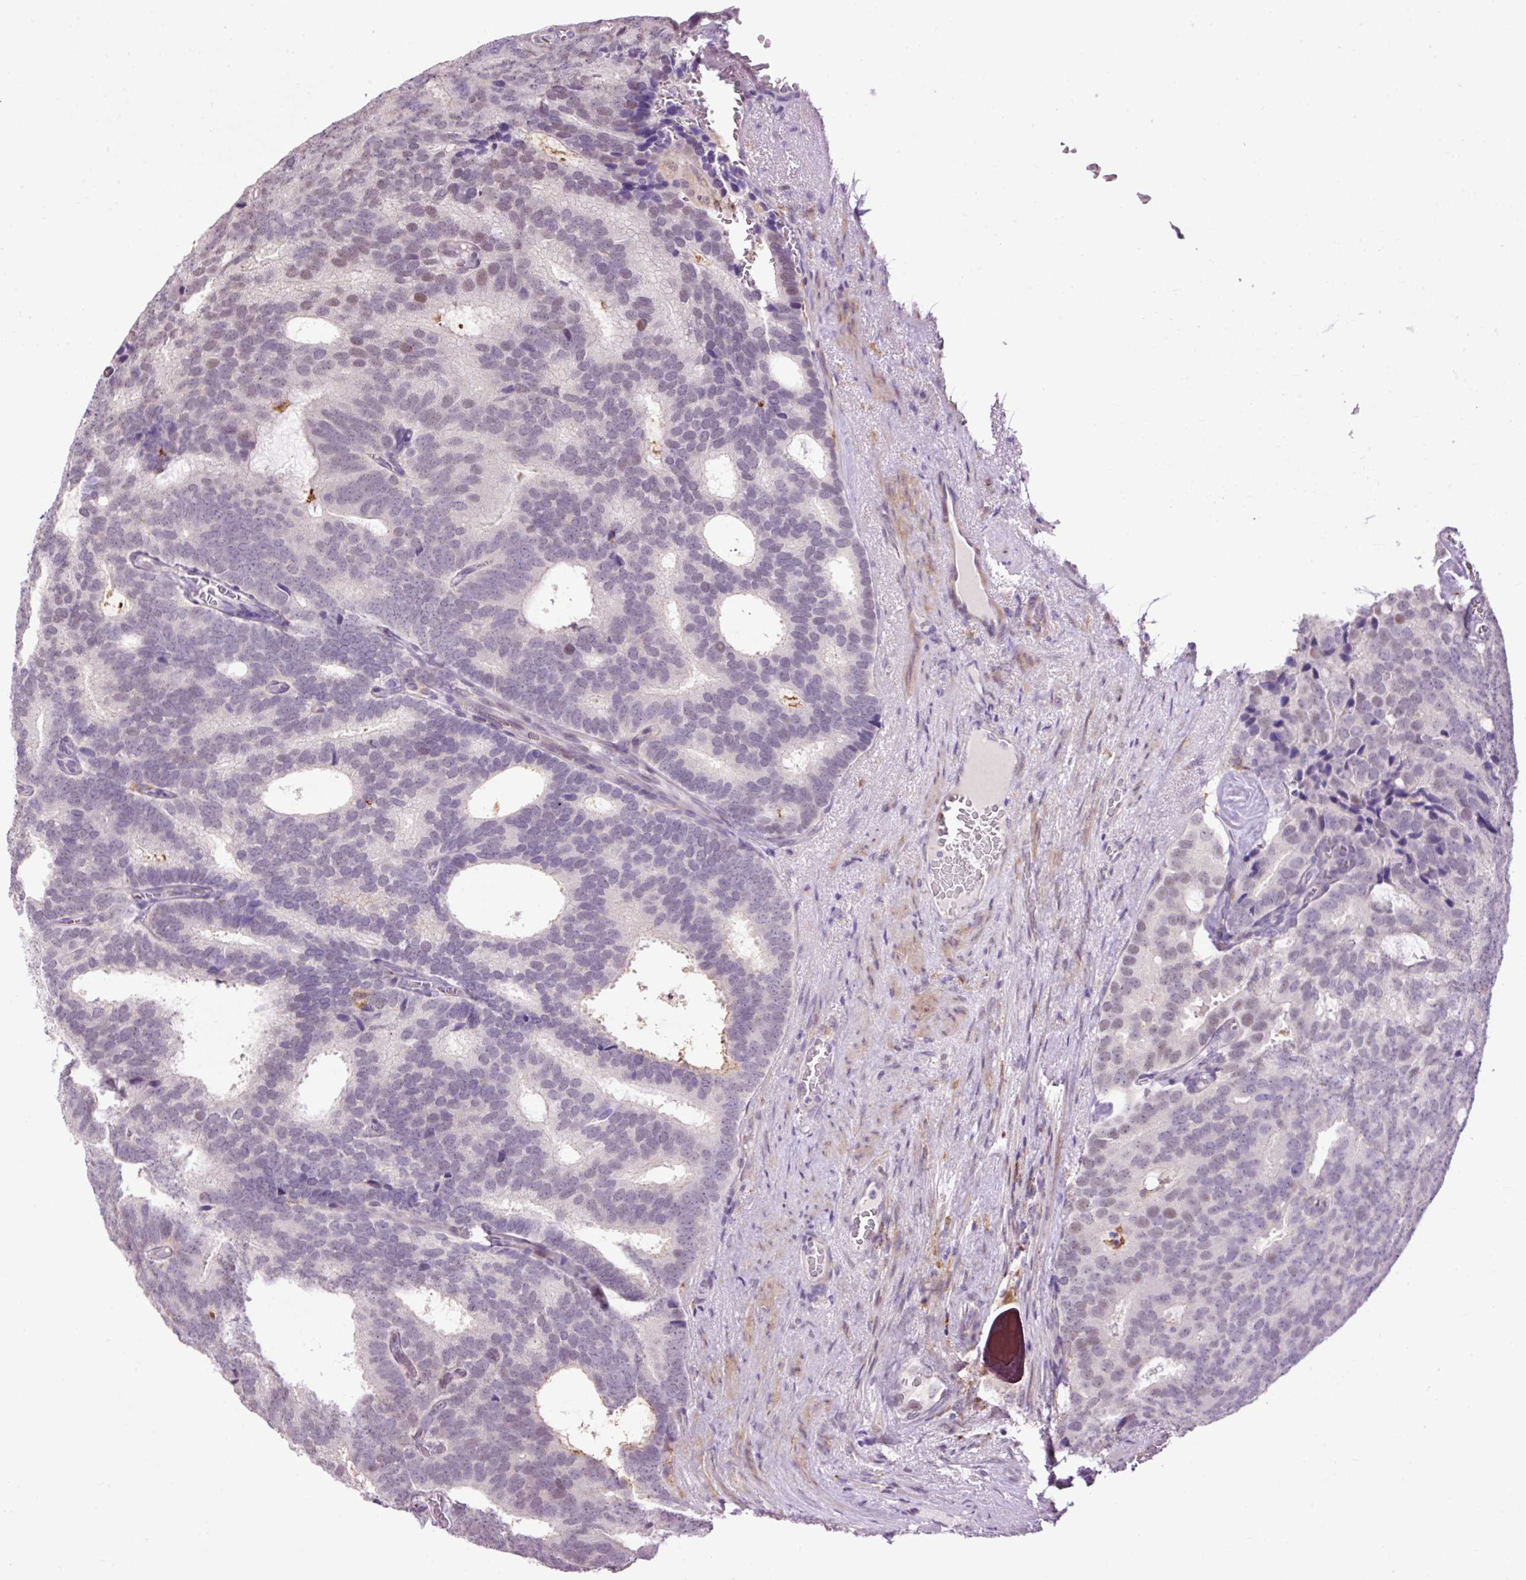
{"staining": {"intensity": "moderate", "quantity": "<25%", "location": "nuclear"}, "tissue": "prostate cancer", "cell_type": "Tumor cells", "image_type": "cancer", "snomed": [{"axis": "morphology", "description": "Adenocarcinoma, Low grade"}, {"axis": "topography", "description": "Prostate"}], "caption": "Immunohistochemical staining of human adenocarcinoma (low-grade) (prostate) shows low levels of moderate nuclear positivity in about <25% of tumor cells.", "gene": "LY86", "patient": {"sex": "male", "age": 71}}